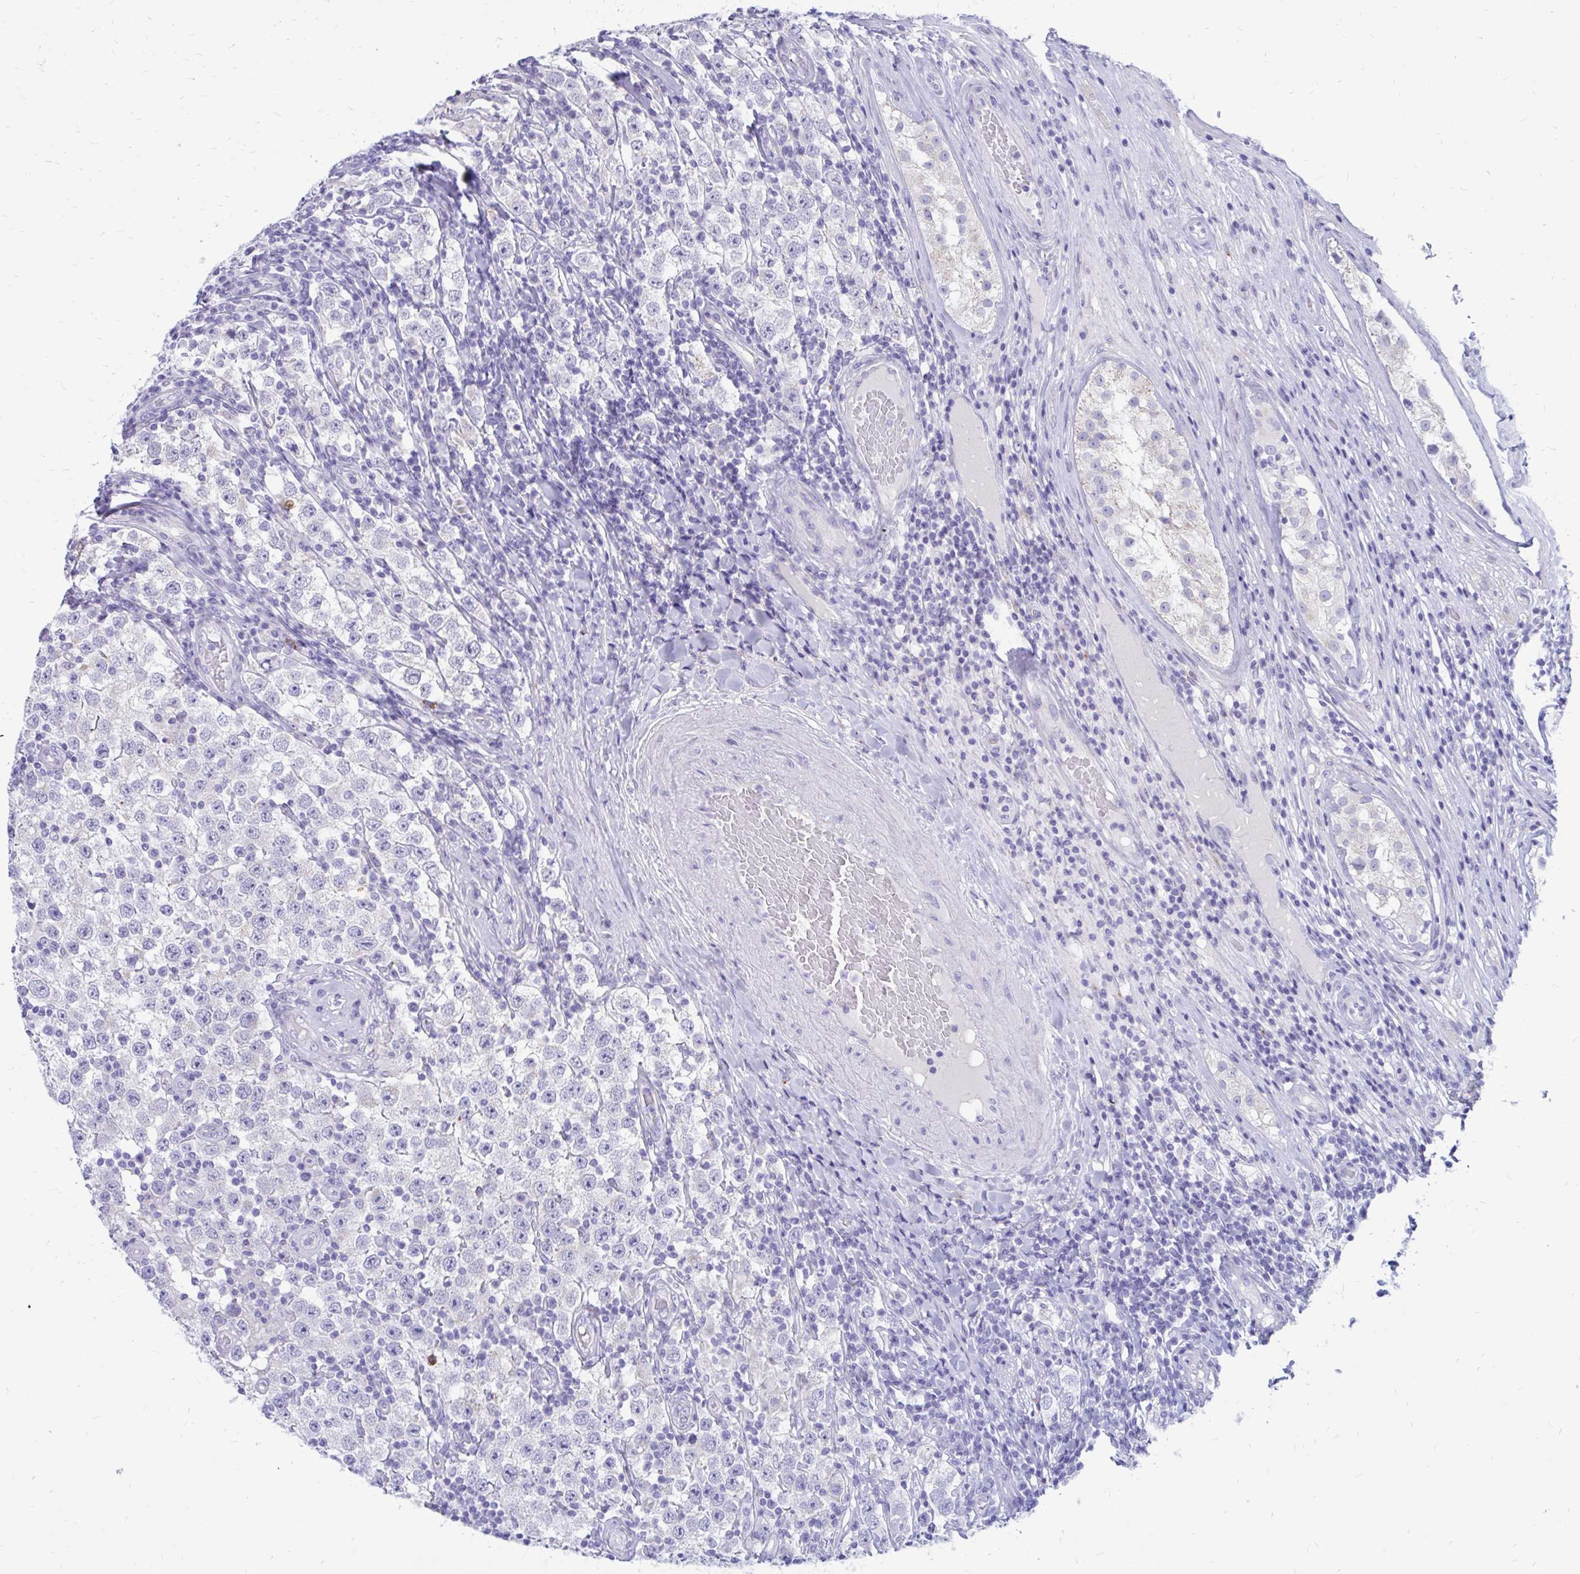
{"staining": {"intensity": "negative", "quantity": "none", "location": "none"}, "tissue": "testis cancer", "cell_type": "Tumor cells", "image_type": "cancer", "snomed": [{"axis": "morphology", "description": "Normal tissue, NOS"}, {"axis": "morphology", "description": "Urothelial carcinoma, High grade"}, {"axis": "morphology", "description": "Seminoma, NOS"}, {"axis": "morphology", "description": "Carcinoma, Embryonal, NOS"}, {"axis": "topography", "description": "Urinary bladder"}, {"axis": "topography", "description": "Testis"}], "caption": "The histopathology image displays no staining of tumor cells in testis cancer. (DAB (3,3'-diaminobenzidine) IHC with hematoxylin counter stain).", "gene": "IGSF5", "patient": {"sex": "male", "age": 41}}